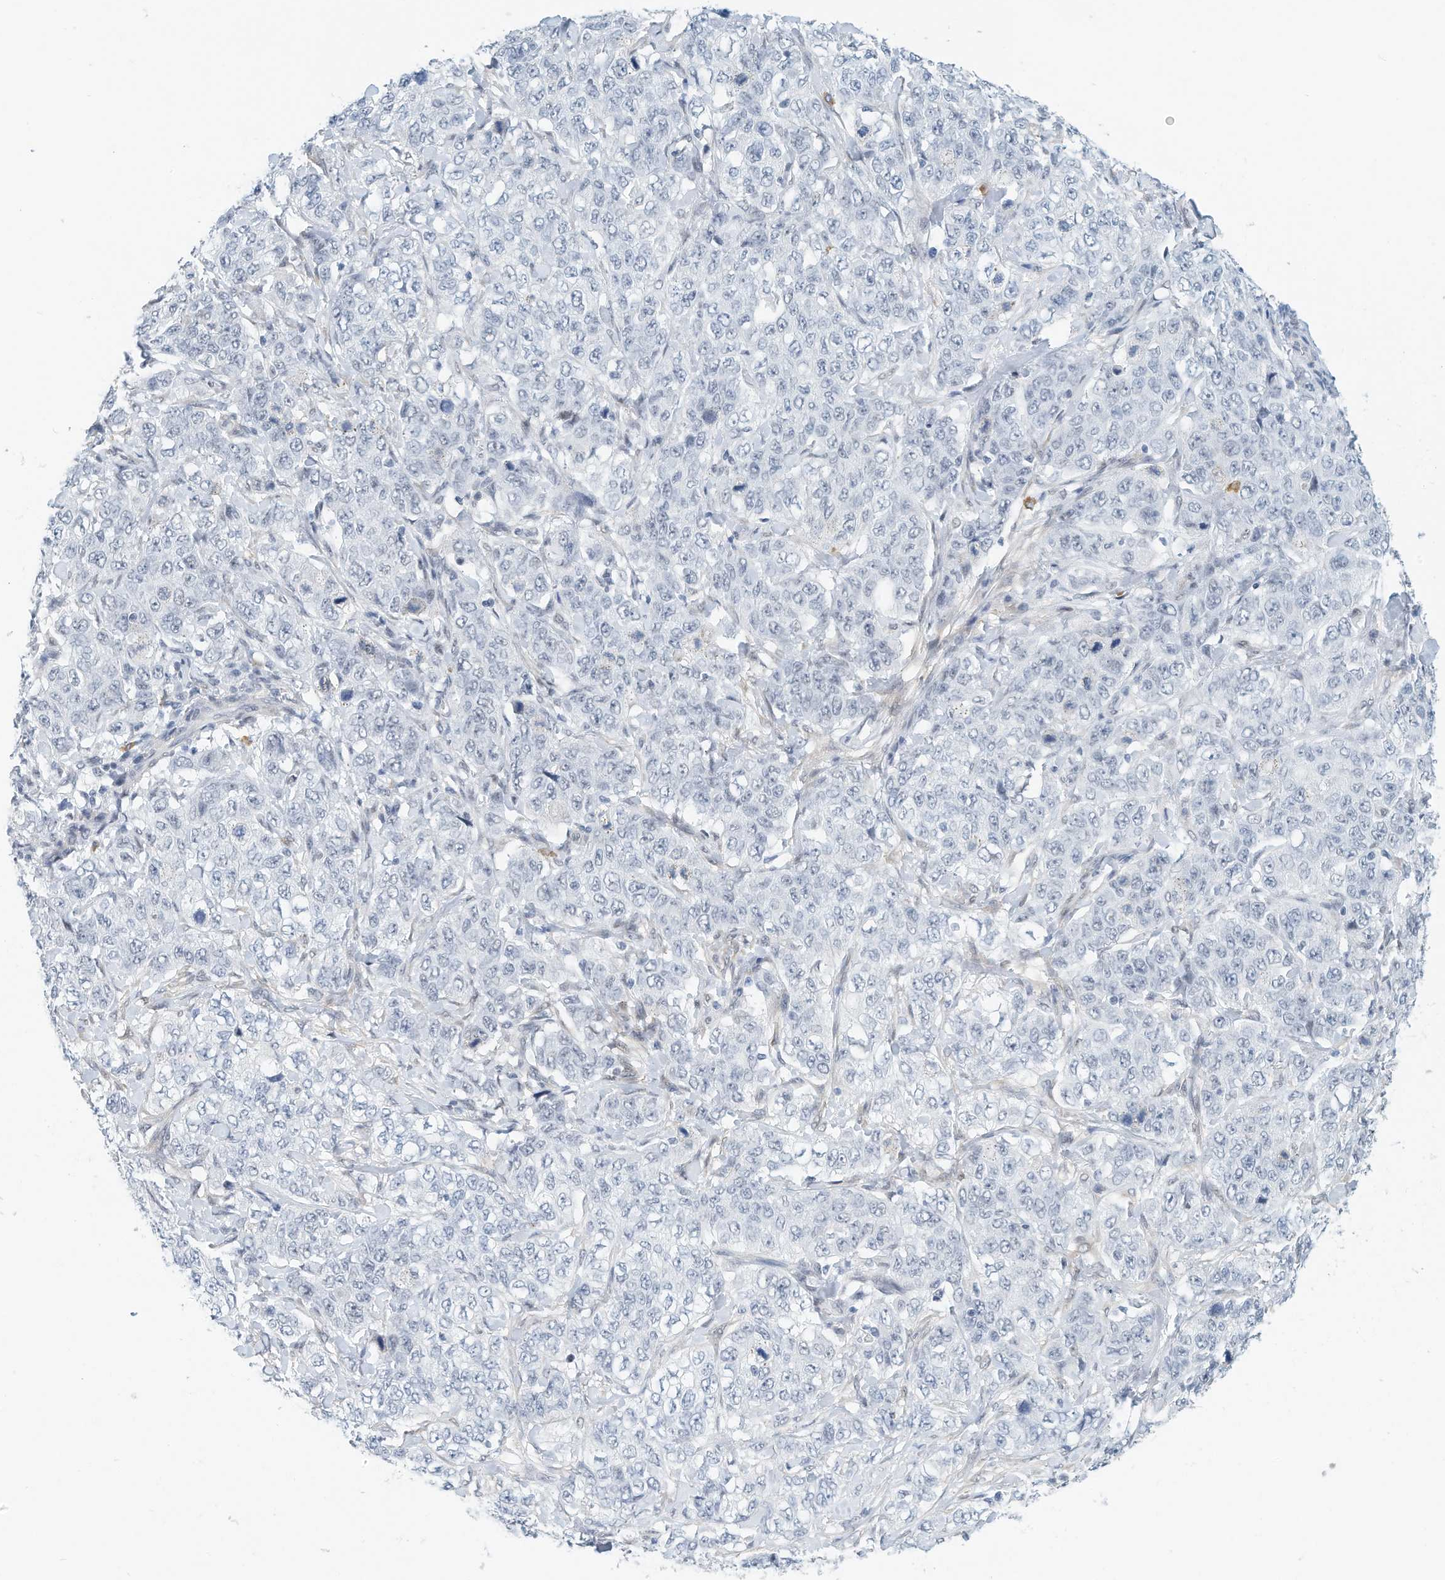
{"staining": {"intensity": "negative", "quantity": "none", "location": "none"}, "tissue": "stomach cancer", "cell_type": "Tumor cells", "image_type": "cancer", "snomed": [{"axis": "morphology", "description": "Adenocarcinoma, NOS"}, {"axis": "topography", "description": "Stomach"}], "caption": "IHC of stomach cancer (adenocarcinoma) displays no positivity in tumor cells.", "gene": "ARHGAP28", "patient": {"sex": "male", "age": 48}}